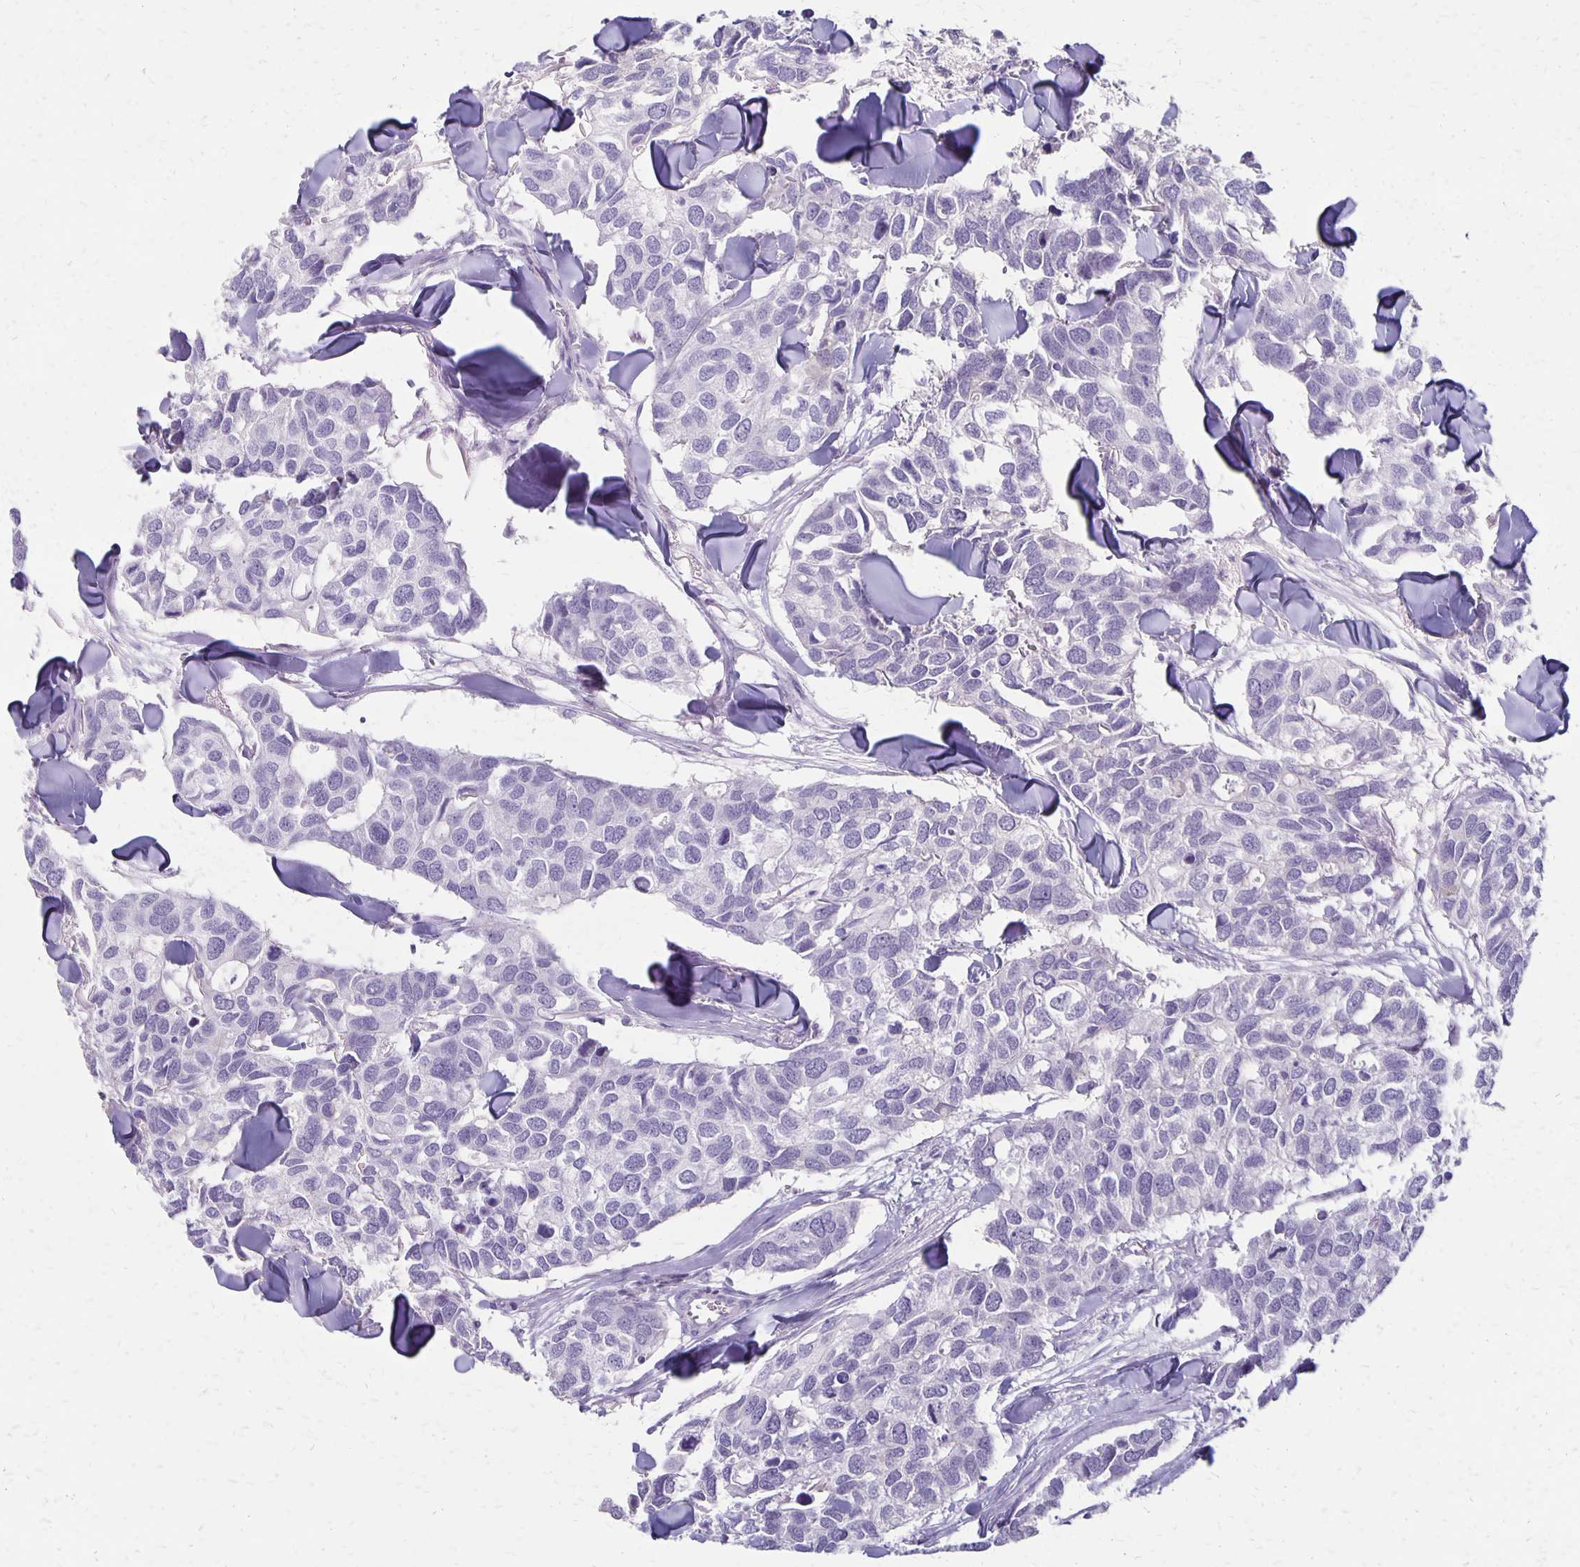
{"staining": {"intensity": "negative", "quantity": "none", "location": "none"}, "tissue": "breast cancer", "cell_type": "Tumor cells", "image_type": "cancer", "snomed": [{"axis": "morphology", "description": "Duct carcinoma"}, {"axis": "topography", "description": "Breast"}], "caption": "Histopathology image shows no protein staining in tumor cells of breast cancer tissue. (Immunohistochemistry (ihc), brightfield microscopy, high magnification).", "gene": "HOMER1", "patient": {"sex": "female", "age": 83}}